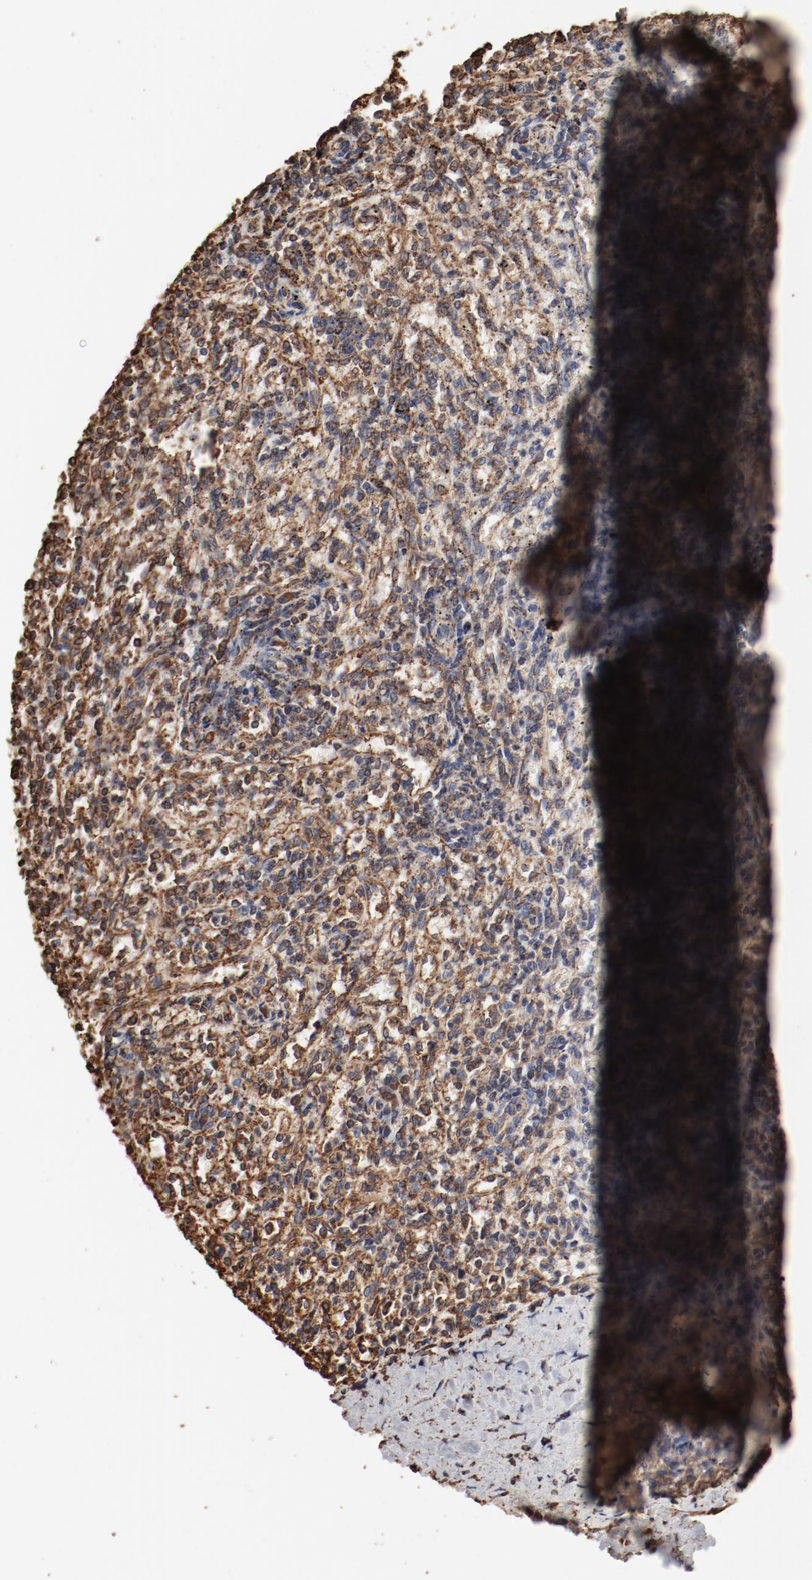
{"staining": {"intensity": "weak", "quantity": "<25%", "location": "cytoplasmic/membranous"}, "tissue": "spleen", "cell_type": "Cells in red pulp", "image_type": "normal", "snomed": [{"axis": "morphology", "description": "Normal tissue, NOS"}, {"axis": "topography", "description": "Spleen"}], "caption": "Spleen was stained to show a protein in brown. There is no significant expression in cells in red pulp. (DAB (3,3'-diaminobenzidine) immunohistochemistry (IHC), high magnification).", "gene": "PDIA3", "patient": {"sex": "female", "age": 10}}